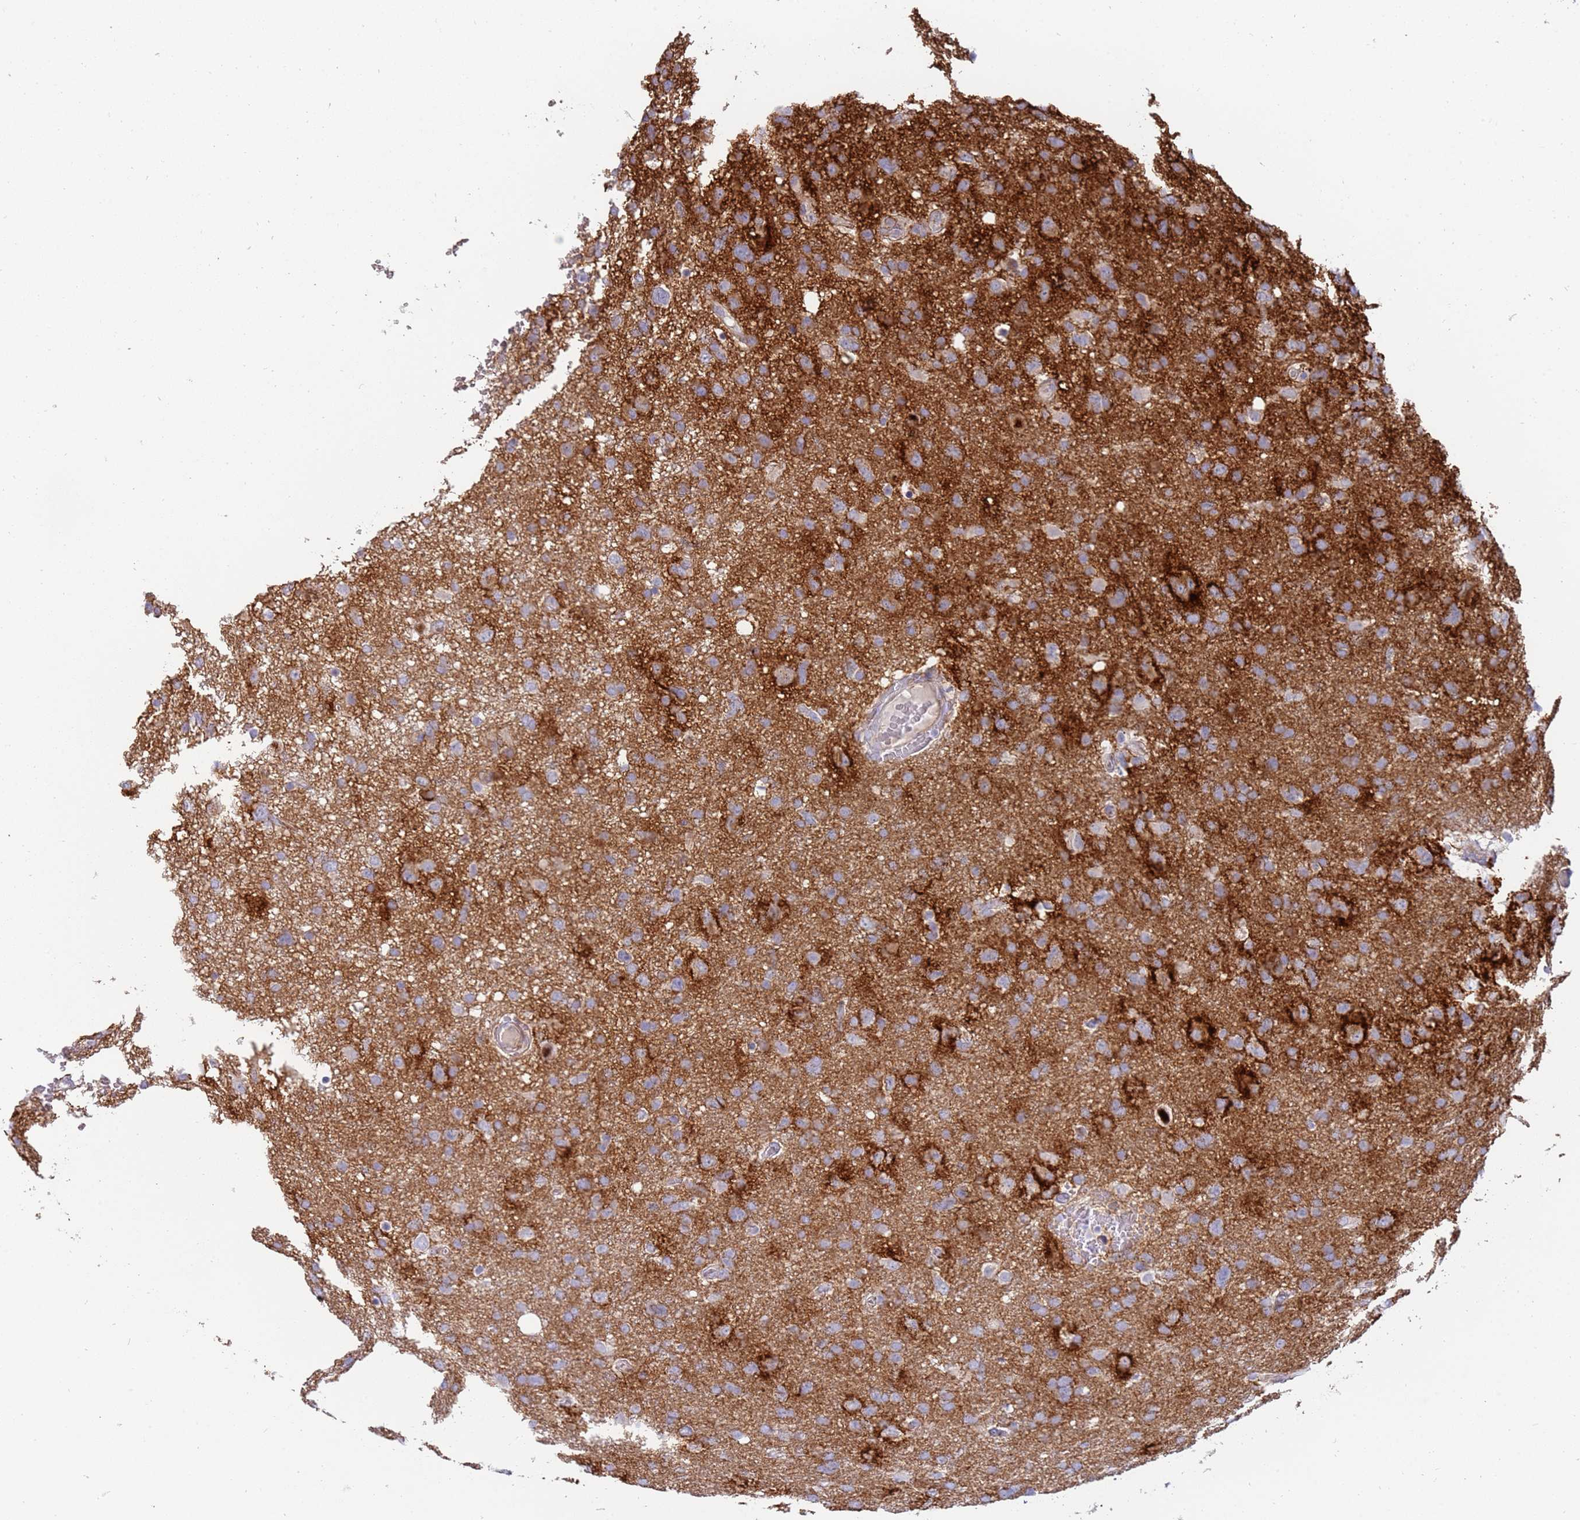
{"staining": {"intensity": "moderate", "quantity": "25%-75%", "location": "cytoplasmic/membranous"}, "tissue": "glioma", "cell_type": "Tumor cells", "image_type": "cancer", "snomed": [{"axis": "morphology", "description": "Glioma, malignant, High grade"}, {"axis": "topography", "description": "Brain"}], "caption": "This image demonstrates IHC staining of glioma, with medium moderate cytoplasmic/membranous positivity in approximately 25%-75% of tumor cells.", "gene": "NMUR2", "patient": {"sex": "male", "age": 61}}